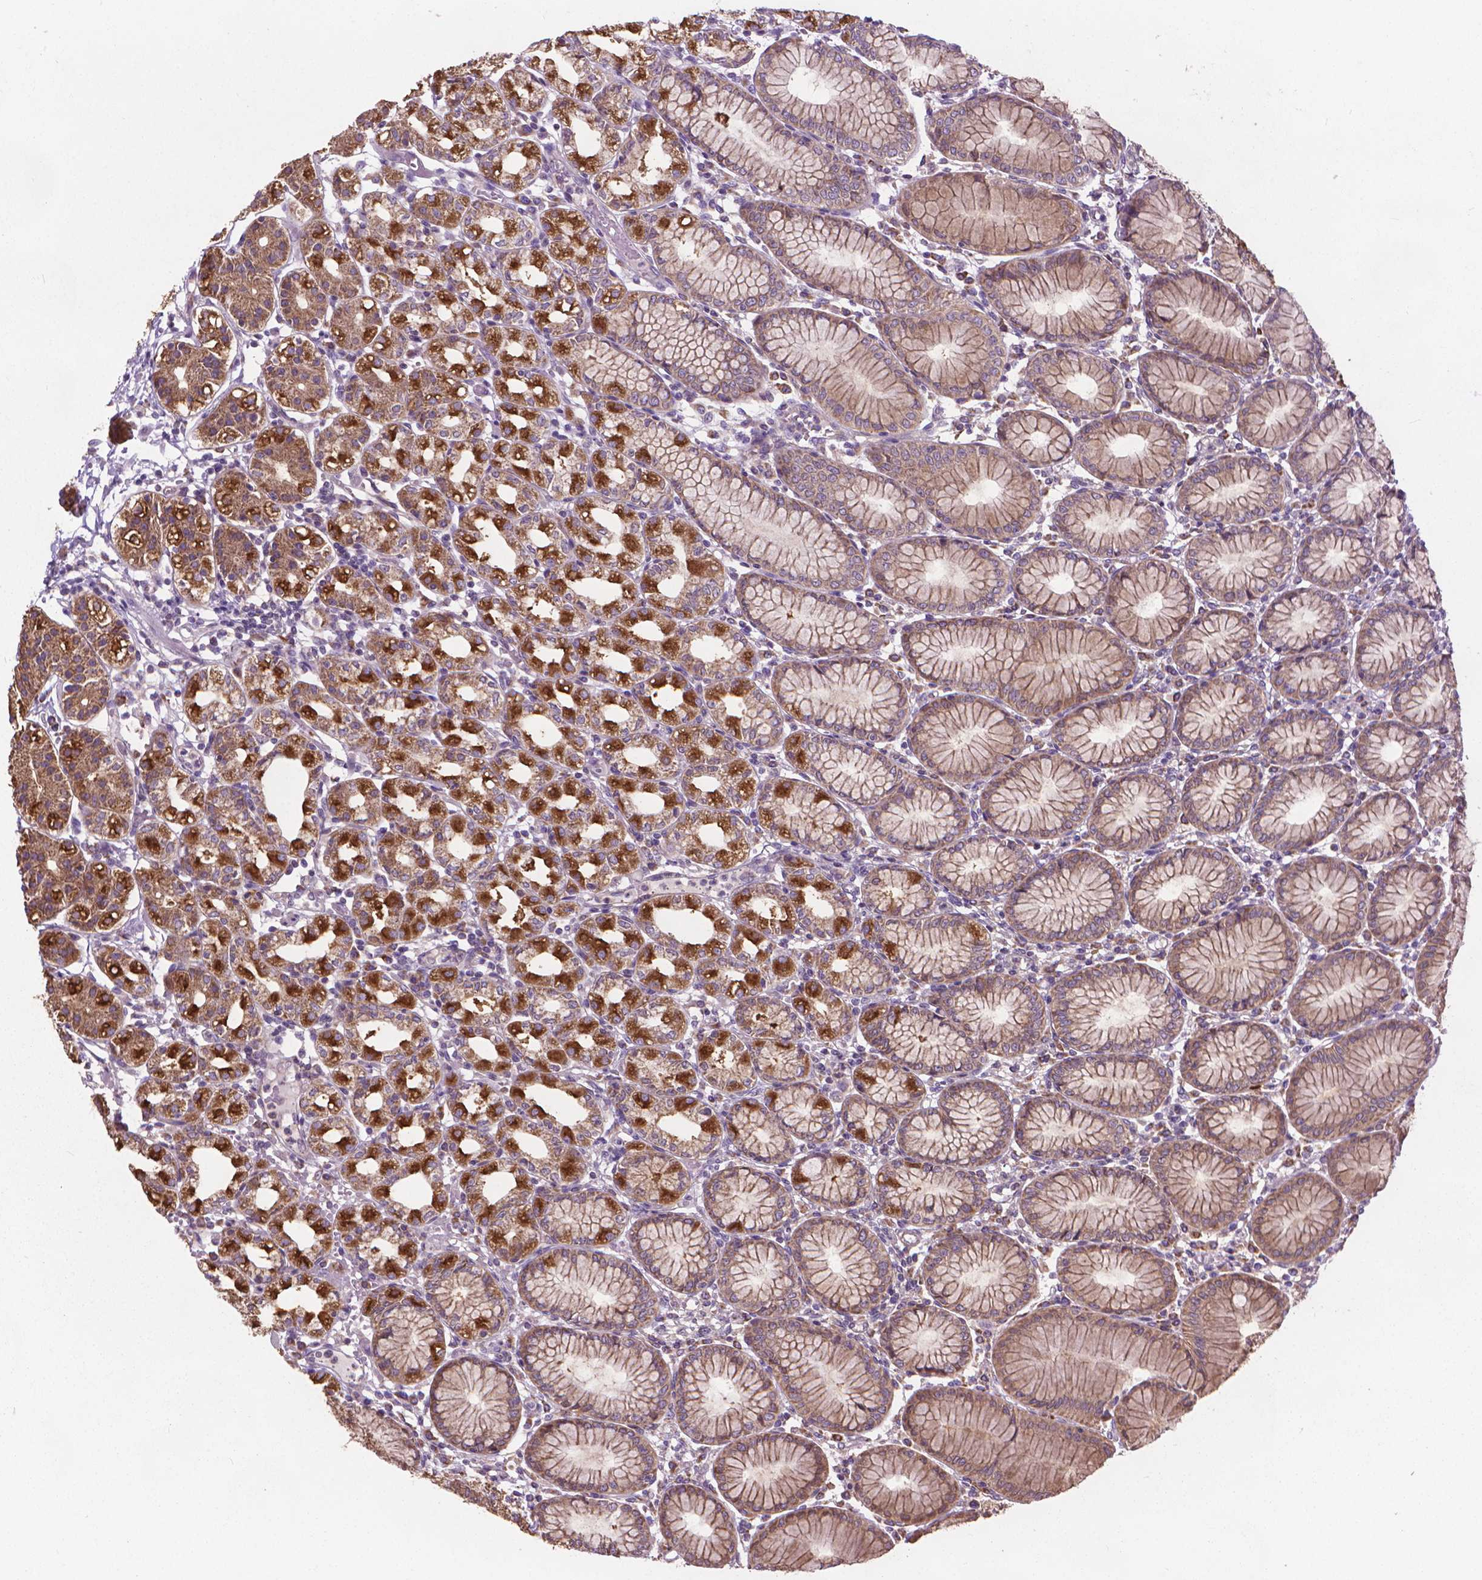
{"staining": {"intensity": "strong", "quantity": "25%-75%", "location": "cytoplasmic/membranous"}, "tissue": "stomach", "cell_type": "Glandular cells", "image_type": "normal", "snomed": [{"axis": "morphology", "description": "Normal tissue, NOS"}, {"axis": "topography", "description": "Skeletal muscle"}, {"axis": "topography", "description": "Stomach"}], "caption": "This histopathology image demonstrates immunohistochemistry (IHC) staining of unremarkable stomach, with high strong cytoplasmic/membranous expression in about 25%-75% of glandular cells.", "gene": "NUDT1", "patient": {"sex": "female", "age": 57}}